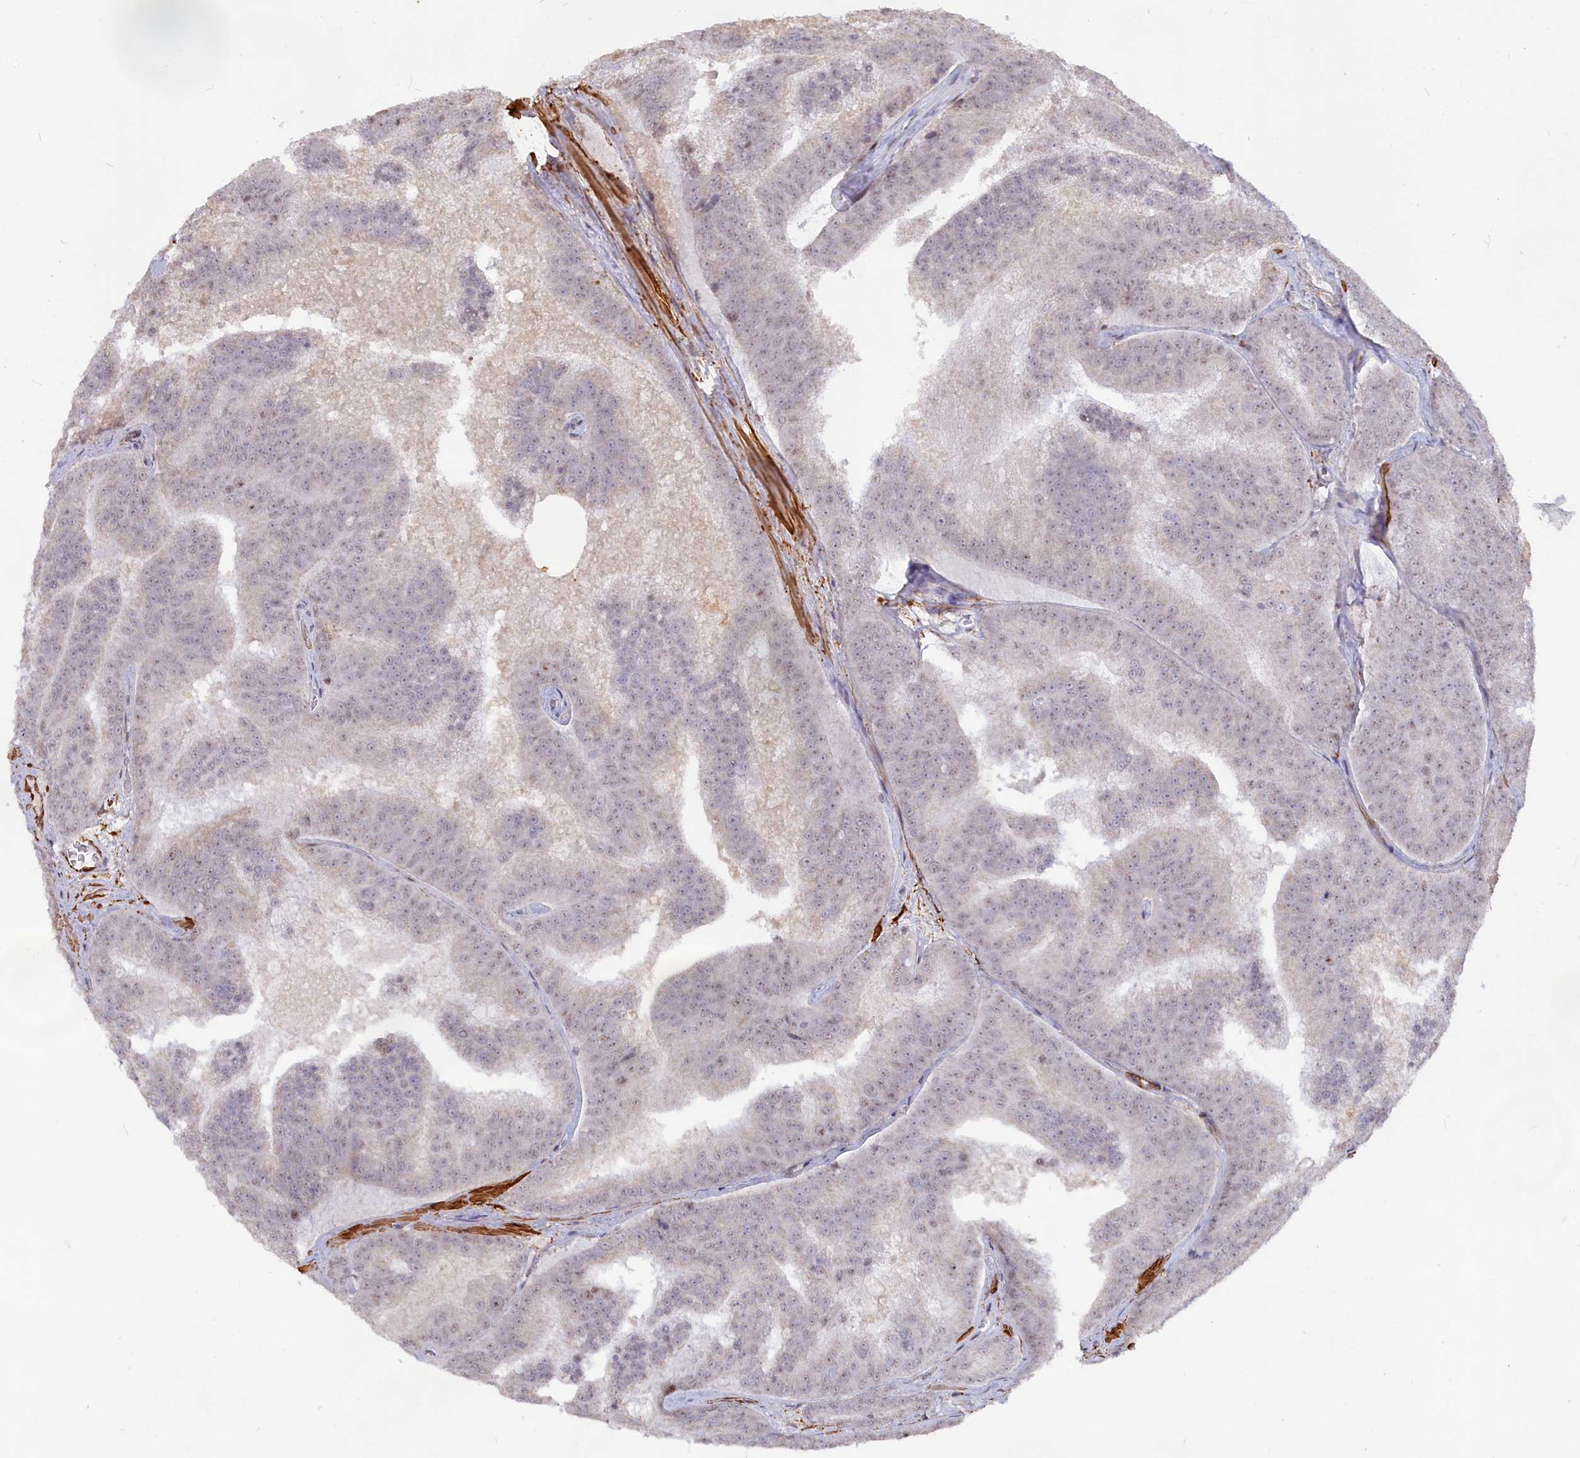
{"staining": {"intensity": "weak", "quantity": "25%-75%", "location": "nuclear"}, "tissue": "prostate cancer", "cell_type": "Tumor cells", "image_type": "cancer", "snomed": [{"axis": "morphology", "description": "Adenocarcinoma, High grade"}, {"axis": "topography", "description": "Prostate"}], "caption": "Immunohistochemistry of prostate cancer (high-grade adenocarcinoma) demonstrates low levels of weak nuclear staining in about 25%-75% of tumor cells.", "gene": "CCDC154", "patient": {"sex": "male", "age": 61}}